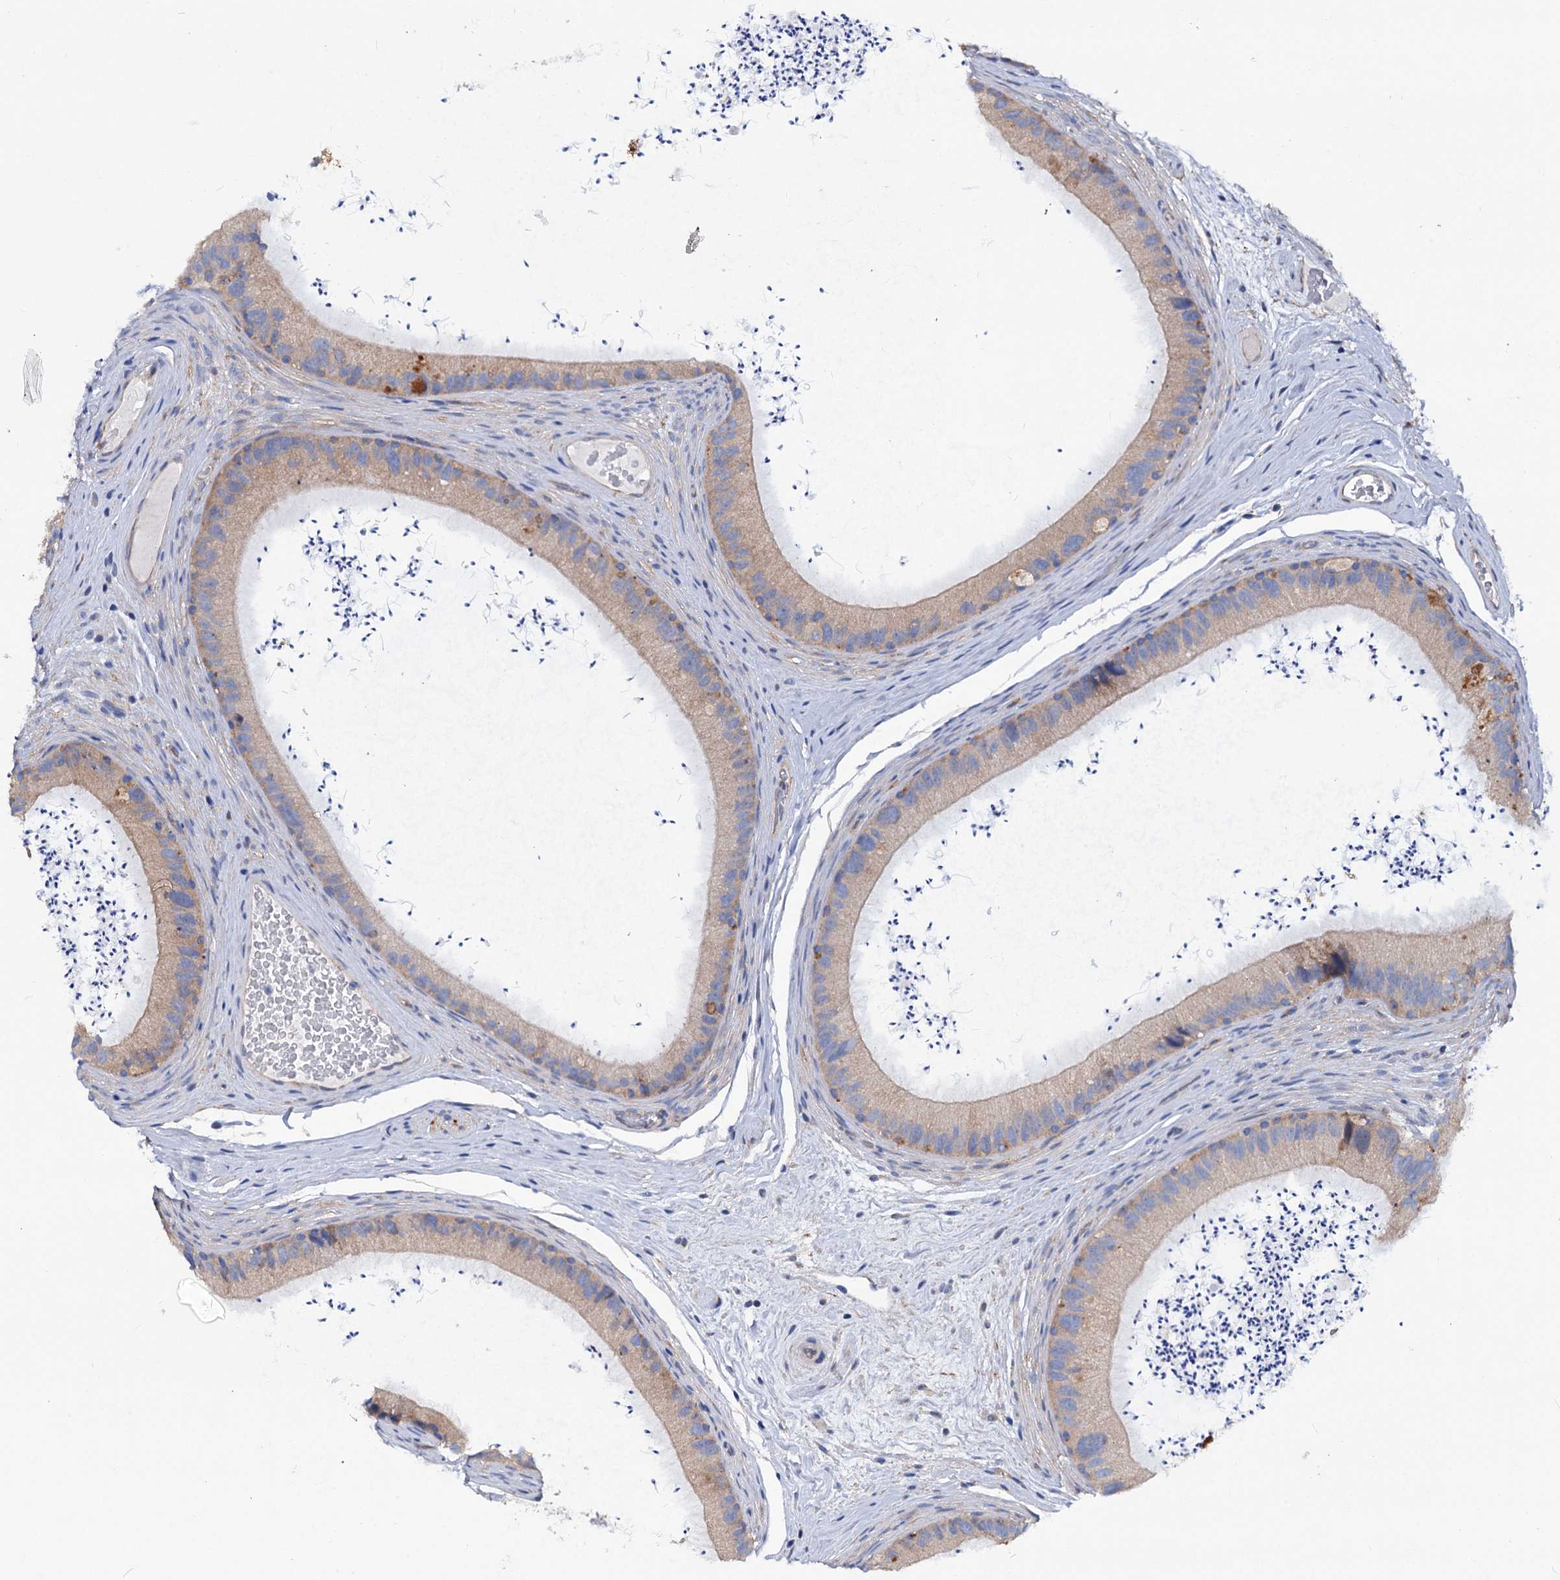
{"staining": {"intensity": "weak", "quantity": "25%-75%", "location": "cytoplasmic/membranous"}, "tissue": "epididymis", "cell_type": "Glandular cells", "image_type": "normal", "snomed": [{"axis": "morphology", "description": "Normal tissue, NOS"}, {"axis": "topography", "description": "Epididymis, spermatic cord, NOS"}], "caption": "A micrograph of epididymis stained for a protein shows weak cytoplasmic/membranous brown staining in glandular cells.", "gene": "TRIM55", "patient": {"sex": "male", "age": 50}}